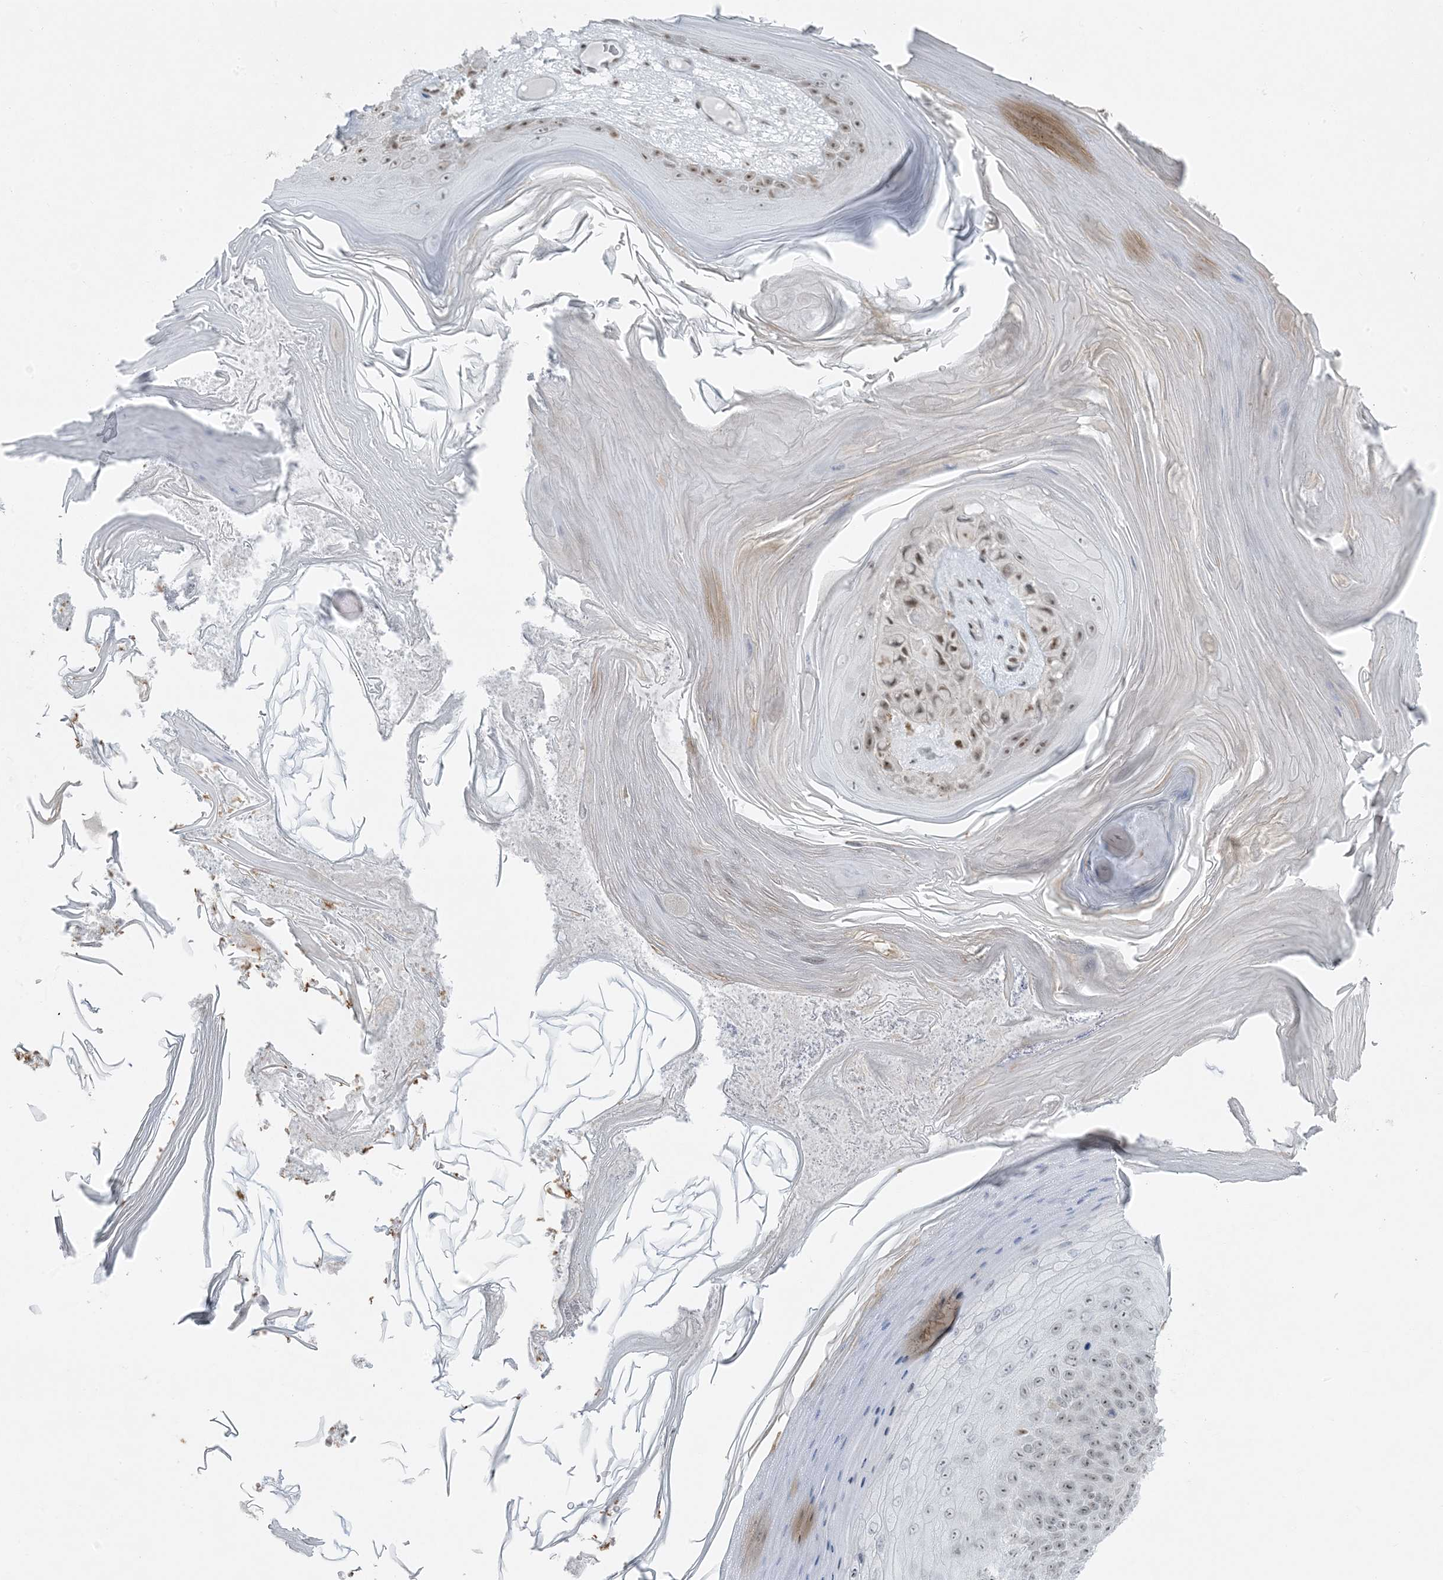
{"staining": {"intensity": "weak", "quantity": "<25%", "location": "nuclear"}, "tissue": "skin cancer", "cell_type": "Tumor cells", "image_type": "cancer", "snomed": [{"axis": "morphology", "description": "Squamous cell carcinoma, NOS"}, {"axis": "topography", "description": "Skin"}], "caption": "High power microscopy image of an IHC photomicrograph of skin cancer (squamous cell carcinoma), revealing no significant expression in tumor cells. Nuclei are stained in blue.", "gene": "ZNF787", "patient": {"sex": "female", "age": 88}}